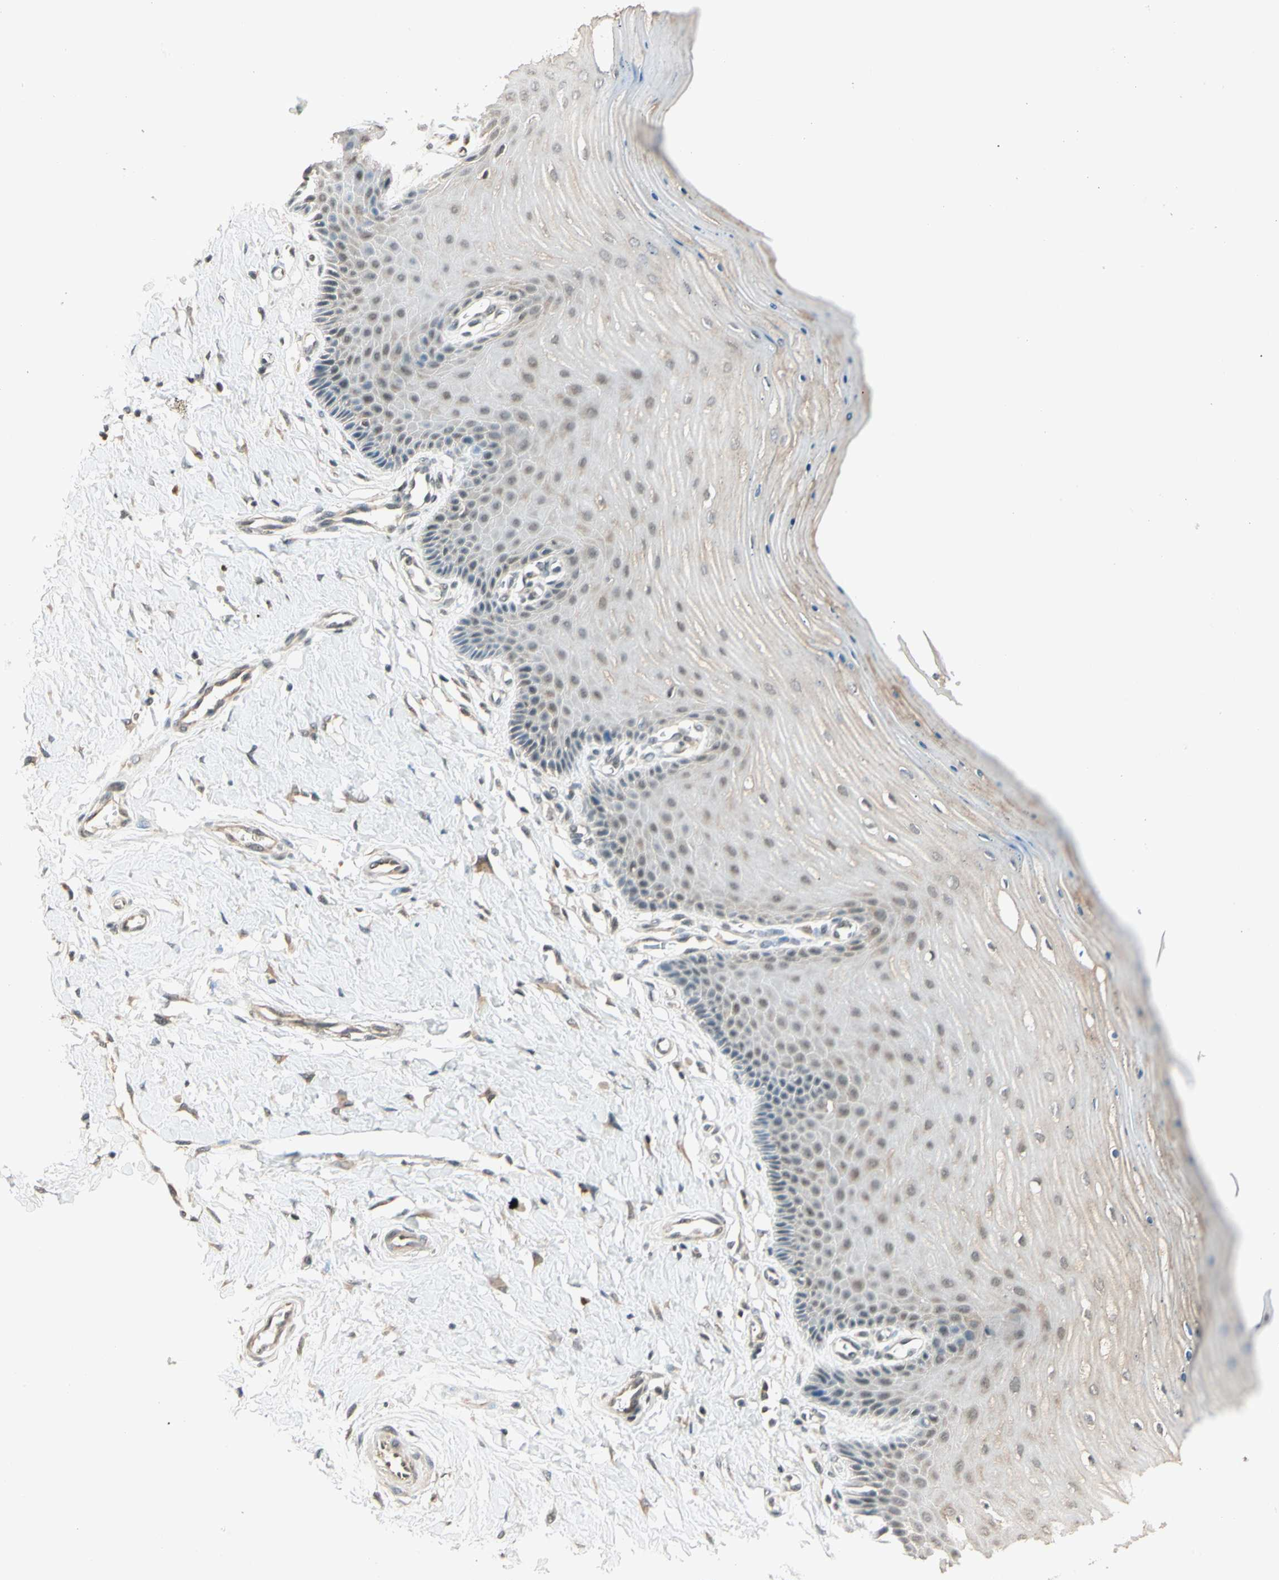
{"staining": {"intensity": "moderate", "quantity": ">75%", "location": "cytoplasmic/membranous,nuclear"}, "tissue": "cervix", "cell_type": "Glandular cells", "image_type": "normal", "snomed": [{"axis": "morphology", "description": "Normal tissue, NOS"}, {"axis": "topography", "description": "Cervix"}], "caption": "An image showing moderate cytoplasmic/membranous,nuclear staining in about >75% of glandular cells in unremarkable cervix, as visualized by brown immunohistochemical staining.", "gene": "ZSCAN12", "patient": {"sex": "female", "age": 55}}